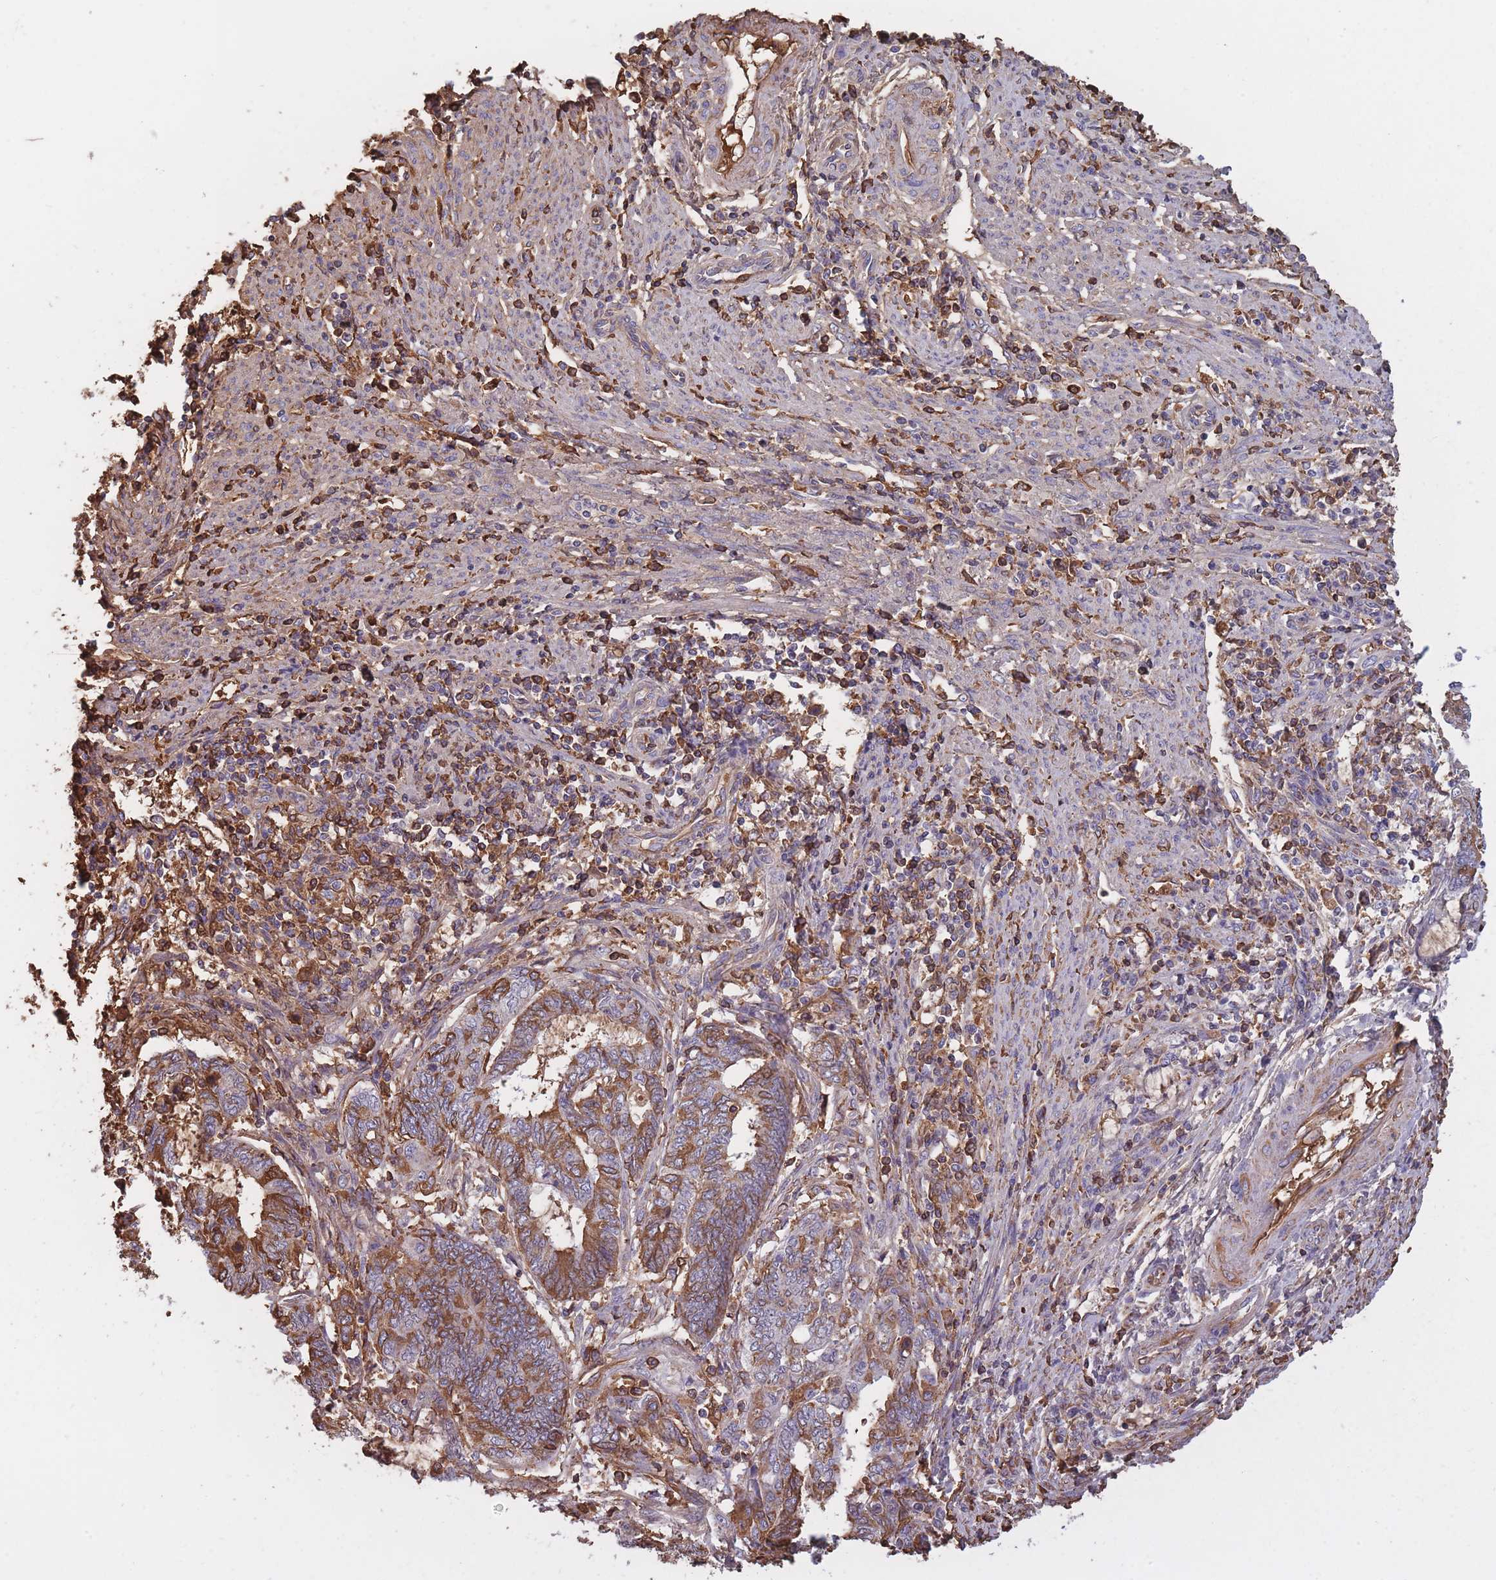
{"staining": {"intensity": "moderate", "quantity": "25%-75%", "location": "cytoplasmic/membranous"}, "tissue": "endometrial cancer", "cell_type": "Tumor cells", "image_type": "cancer", "snomed": [{"axis": "morphology", "description": "Adenocarcinoma, NOS"}, {"axis": "topography", "description": "Uterus"}, {"axis": "topography", "description": "Endometrium"}], "caption": "Immunohistochemical staining of human endometrial cancer (adenocarcinoma) demonstrates moderate cytoplasmic/membranous protein positivity in approximately 25%-75% of tumor cells. The staining is performed using DAB (3,3'-diaminobenzidine) brown chromogen to label protein expression. The nuclei are counter-stained blue using hematoxylin.", "gene": "KAT2A", "patient": {"sex": "female", "age": 70}}